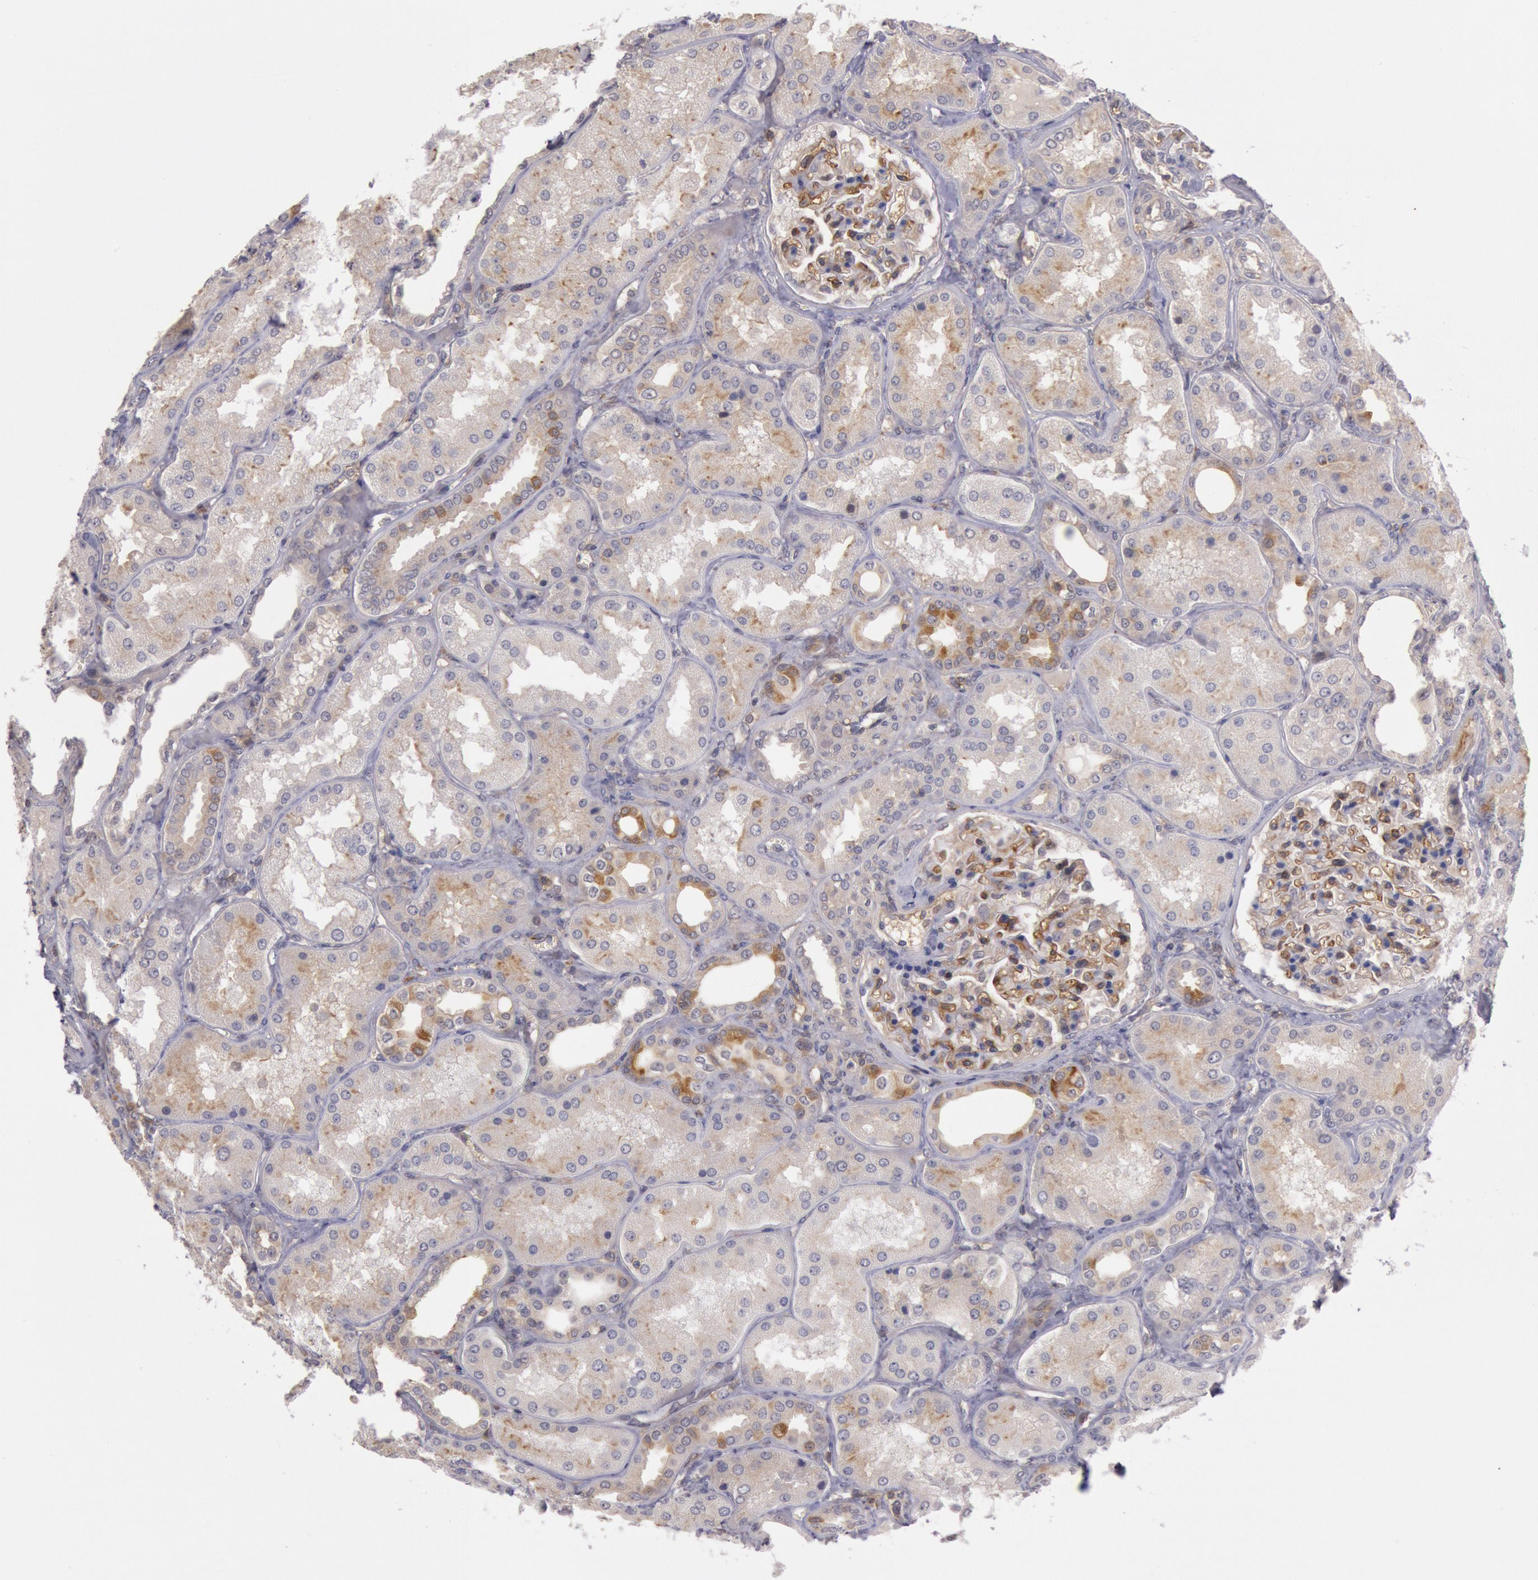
{"staining": {"intensity": "strong", "quantity": ">75%", "location": "cytoplasmic/membranous"}, "tissue": "kidney", "cell_type": "Cells in glomeruli", "image_type": "normal", "snomed": [{"axis": "morphology", "description": "Normal tissue, NOS"}, {"axis": "topography", "description": "Kidney"}], "caption": "An IHC micrograph of benign tissue is shown. Protein staining in brown labels strong cytoplasmic/membranous positivity in kidney within cells in glomeruli. (IHC, brightfield microscopy, high magnification).", "gene": "TRIB2", "patient": {"sex": "female", "age": 56}}